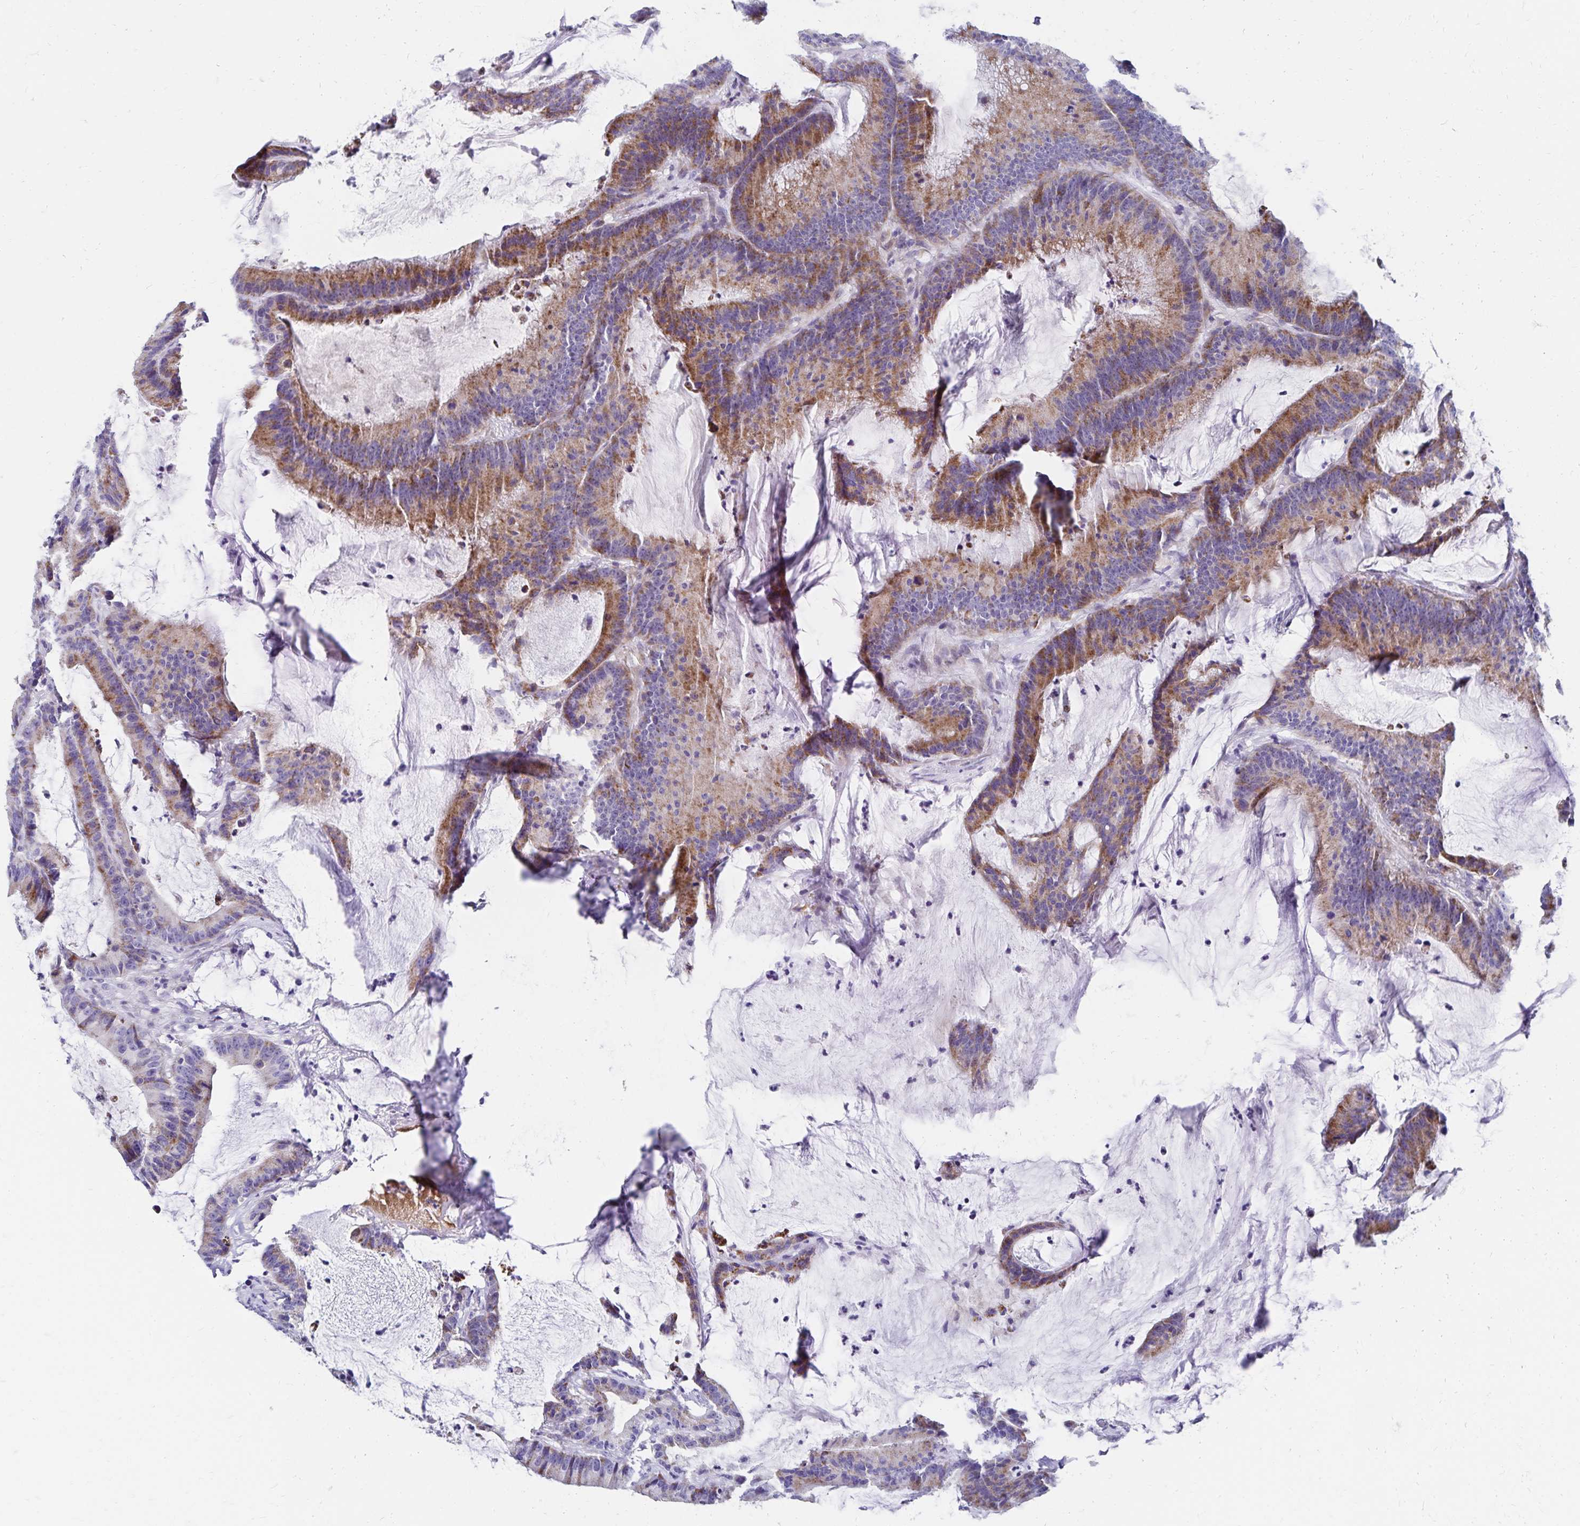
{"staining": {"intensity": "moderate", "quantity": "25%-75%", "location": "cytoplasmic/membranous"}, "tissue": "colorectal cancer", "cell_type": "Tumor cells", "image_type": "cancer", "snomed": [{"axis": "morphology", "description": "Adenocarcinoma, NOS"}, {"axis": "topography", "description": "Colon"}], "caption": "The micrograph shows immunohistochemical staining of colorectal cancer. There is moderate cytoplasmic/membranous expression is appreciated in approximately 25%-75% of tumor cells. (IHC, brightfield microscopy, high magnification).", "gene": "NECAP1", "patient": {"sex": "female", "age": 78}}